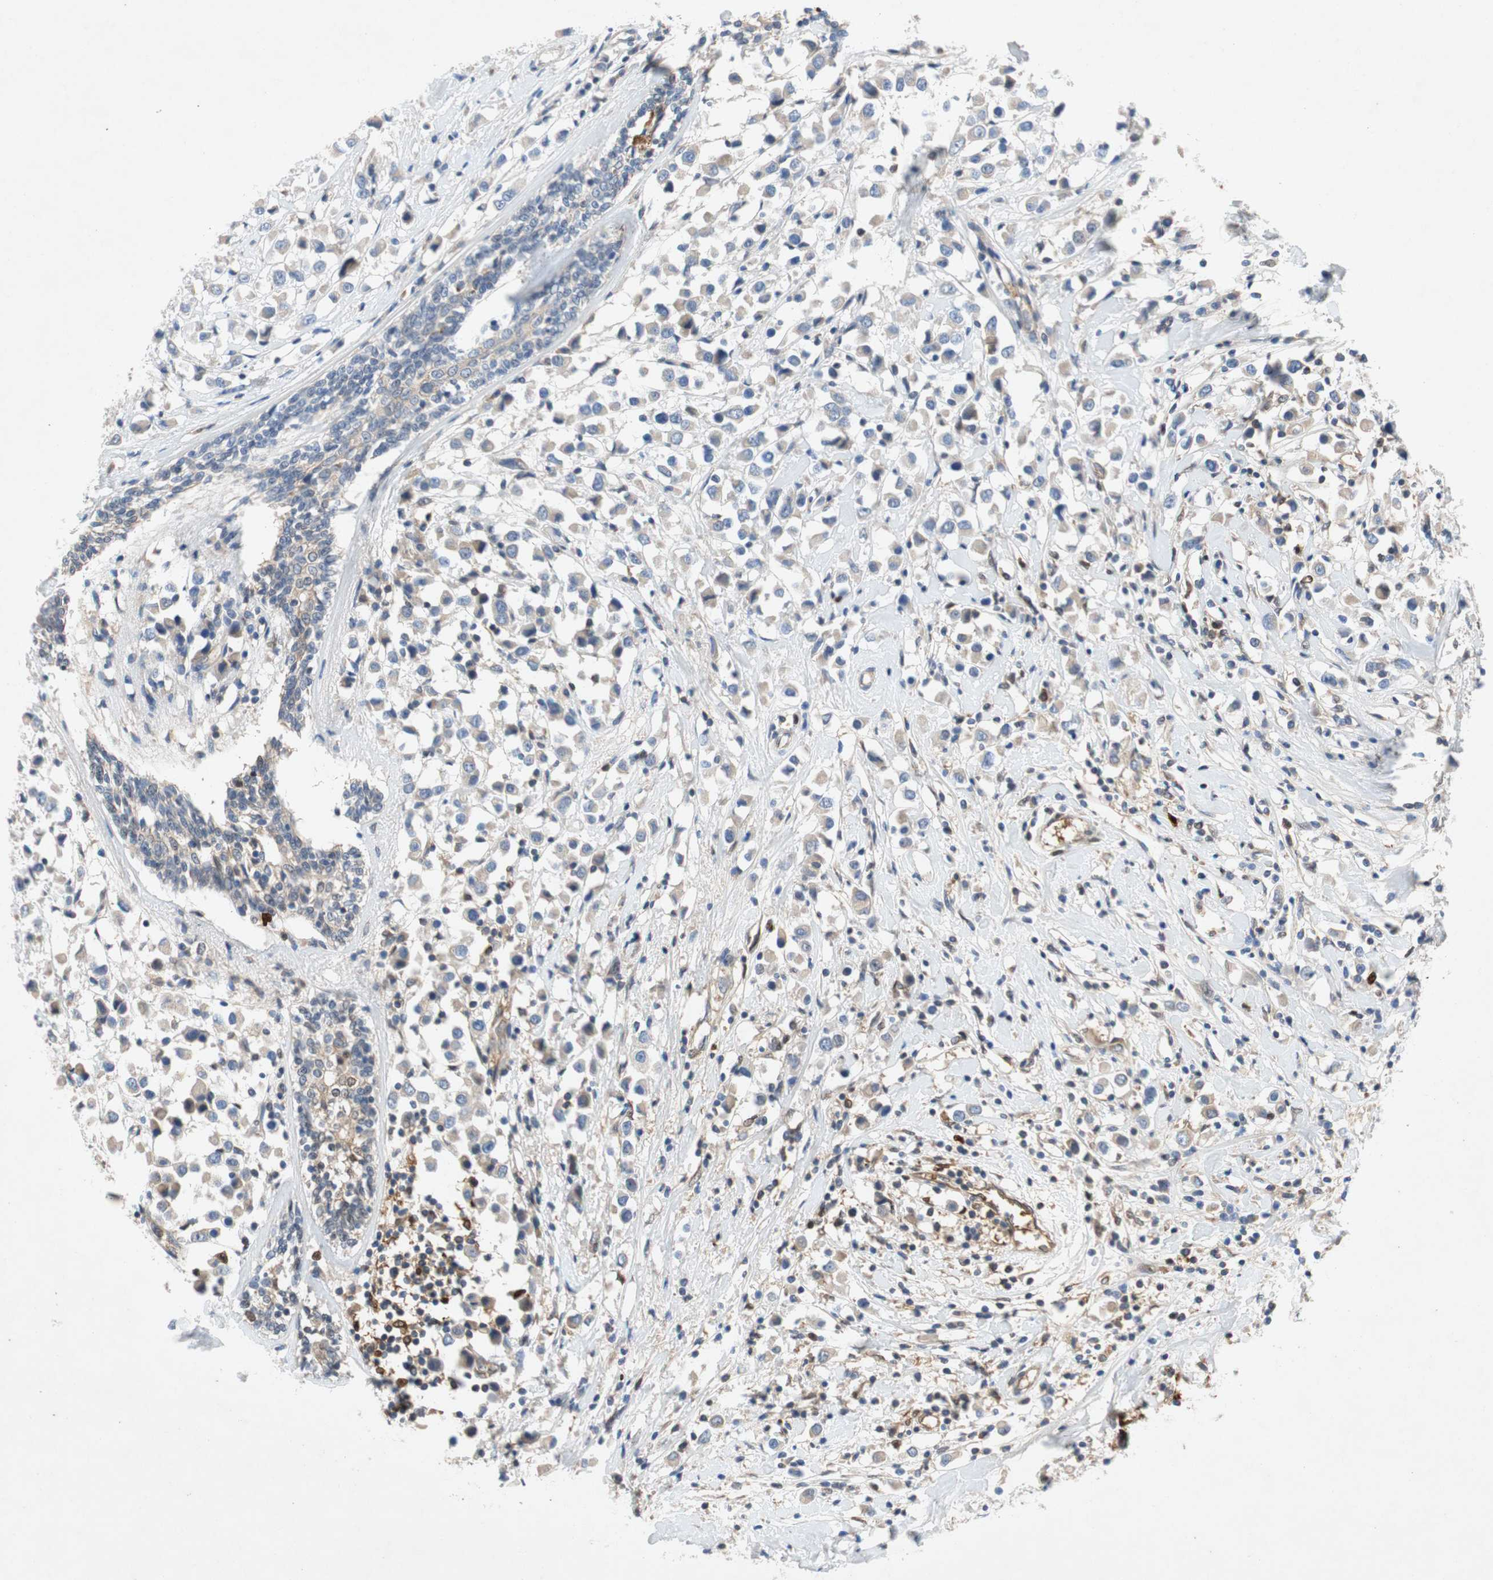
{"staining": {"intensity": "weak", "quantity": "25%-75%", "location": "cytoplasmic/membranous"}, "tissue": "breast cancer", "cell_type": "Tumor cells", "image_type": "cancer", "snomed": [{"axis": "morphology", "description": "Duct carcinoma"}, {"axis": "topography", "description": "Breast"}], "caption": "A high-resolution micrograph shows immunohistochemistry (IHC) staining of breast cancer, which reveals weak cytoplasmic/membranous staining in about 25%-75% of tumor cells.", "gene": "RELB", "patient": {"sex": "female", "age": 61}}